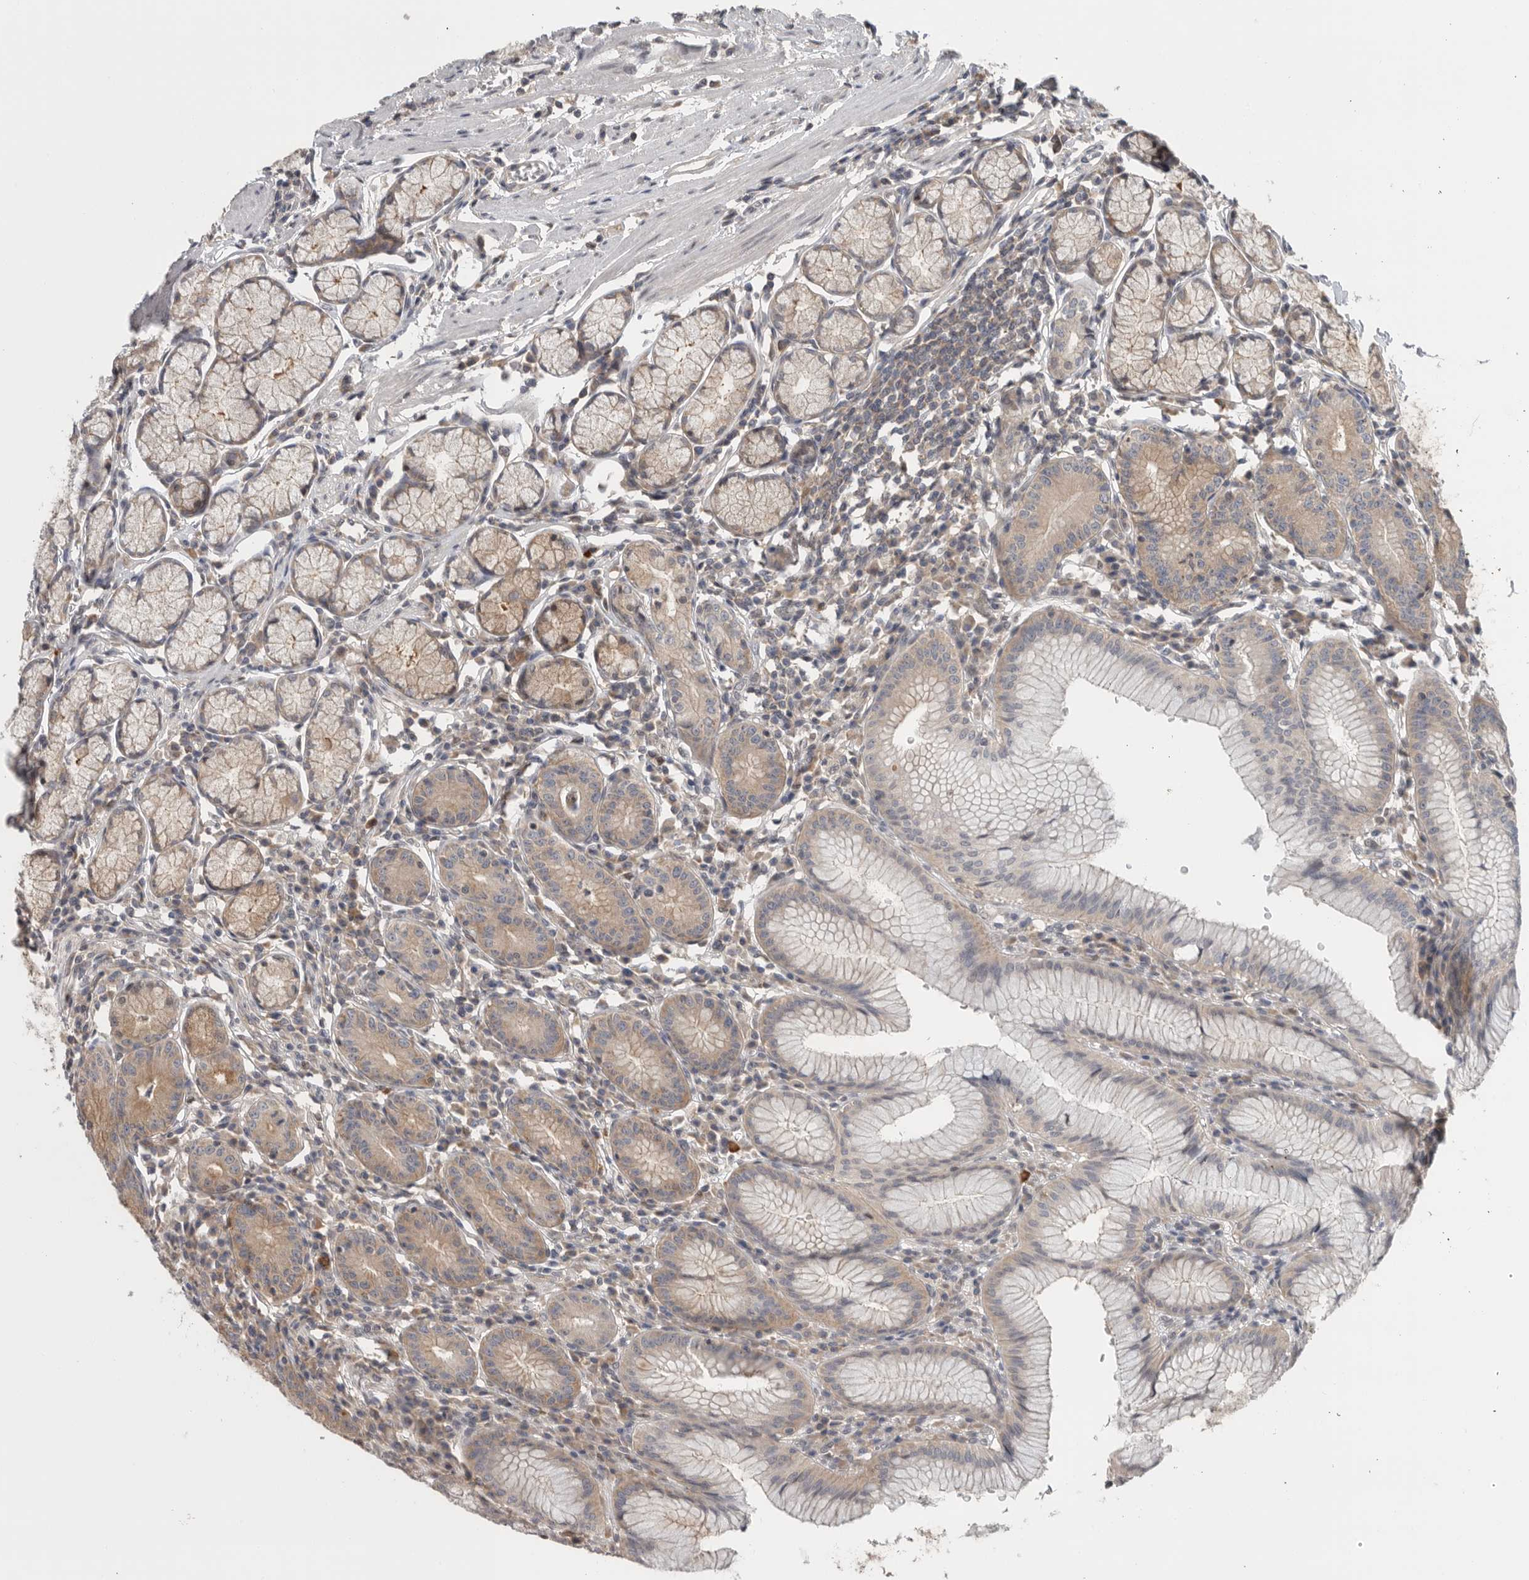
{"staining": {"intensity": "moderate", "quantity": "25%-75%", "location": "cytoplasmic/membranous"}, "tissue": "stomach", "cell_type": "Glandular cells", "image_type": "normal", "snomed": [{"axis": "morphology", "description": "Normal tissue, NOS"}, {"axis": "topography", "description": "Stomach"}], "caption": "Immunohistochemistry (IHC) histopathology image of normal human stomach stained for a protein (brown), which demonstrates medium levels of moderate cytoplasmic/membranous positivity in about 25%-75% of glandular cells.", "gene": "KLK5", "patient": {"sex": "male", "age": 55}}